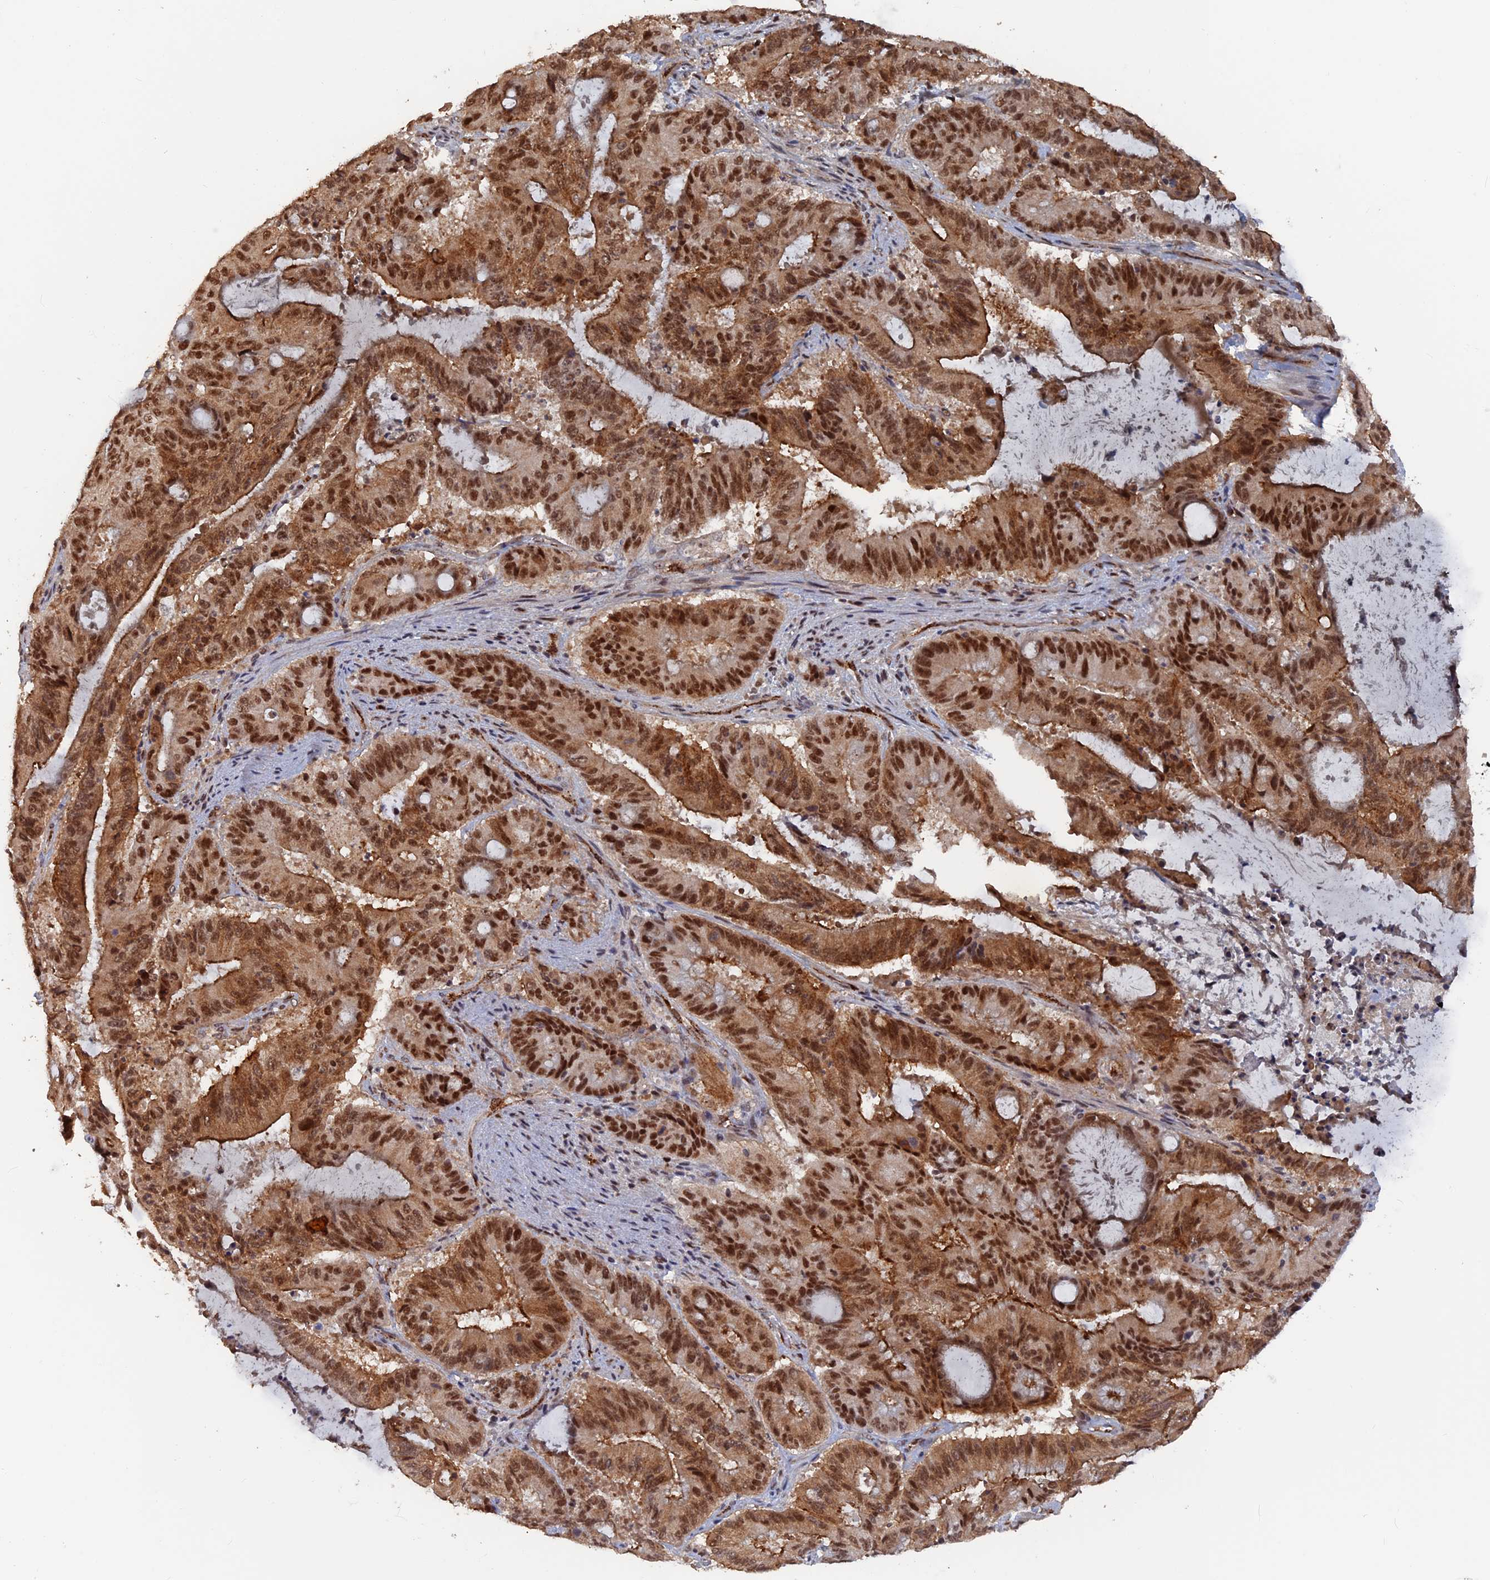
{"staining": {"intensity": "strong", "quantity": ">75%", "location": "cytoplasmic/membranous,nuclear"}, "tissue": "liver cancer", "cell_type": "Tumor cells", "image_type": "cancer", "snomed": [{"axis": "morphology", "description": "Normal tissue, NOS"}, {"axis": "morphology", "description": "Cholangiocarcinoma"}, {"axis": "topography", "description": "Liver"}, {"axis": "topography", "description": "Peripheral nerve tissue"}], "caption": "Cholangiocarcinoma (liver) tissue demonstrates strong cytoplasmic/membranous and nuclear staining in approximately >75% of tumor cells", "gene": "SH3D21", "patient": {"sex": "female", "age": 73}}